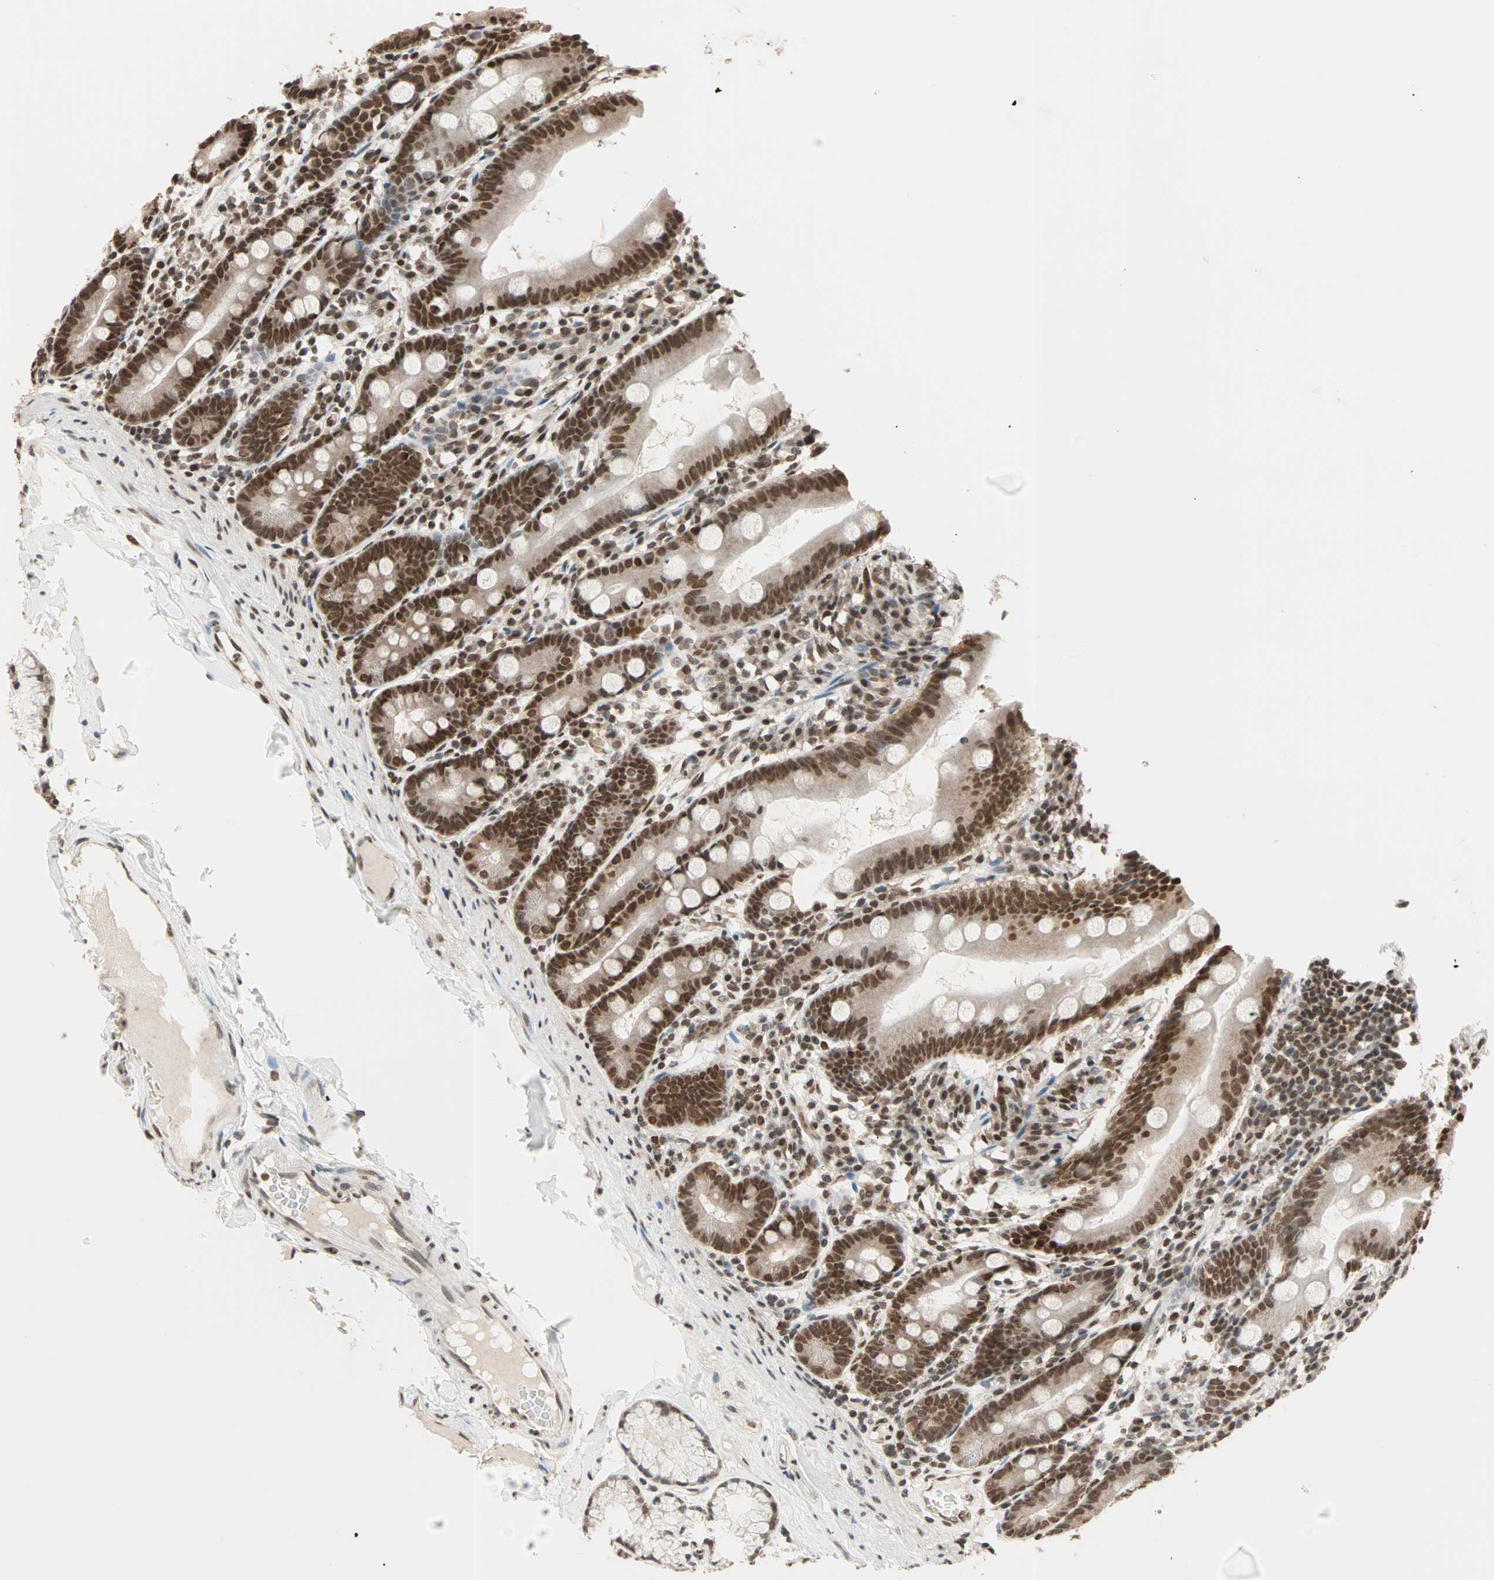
{"staining": {"intensity": "strong", "quantity": ">75%", "location": "nuclear"}, "tissue": "duodenum", "cell_type": "Glandular cells", "image_type": "normal", "snomed": [{"axis": "morphology", "description": "Normal tissue, NOS"}, {"axis": "topography", "description": "Duodenum"}], "caption": "Glandular cells show strong nuclear expression in about >75% of cells in benign duodenum.", "gene": "DAZAP1", "patient": {"sex": "male", "age": 50}}